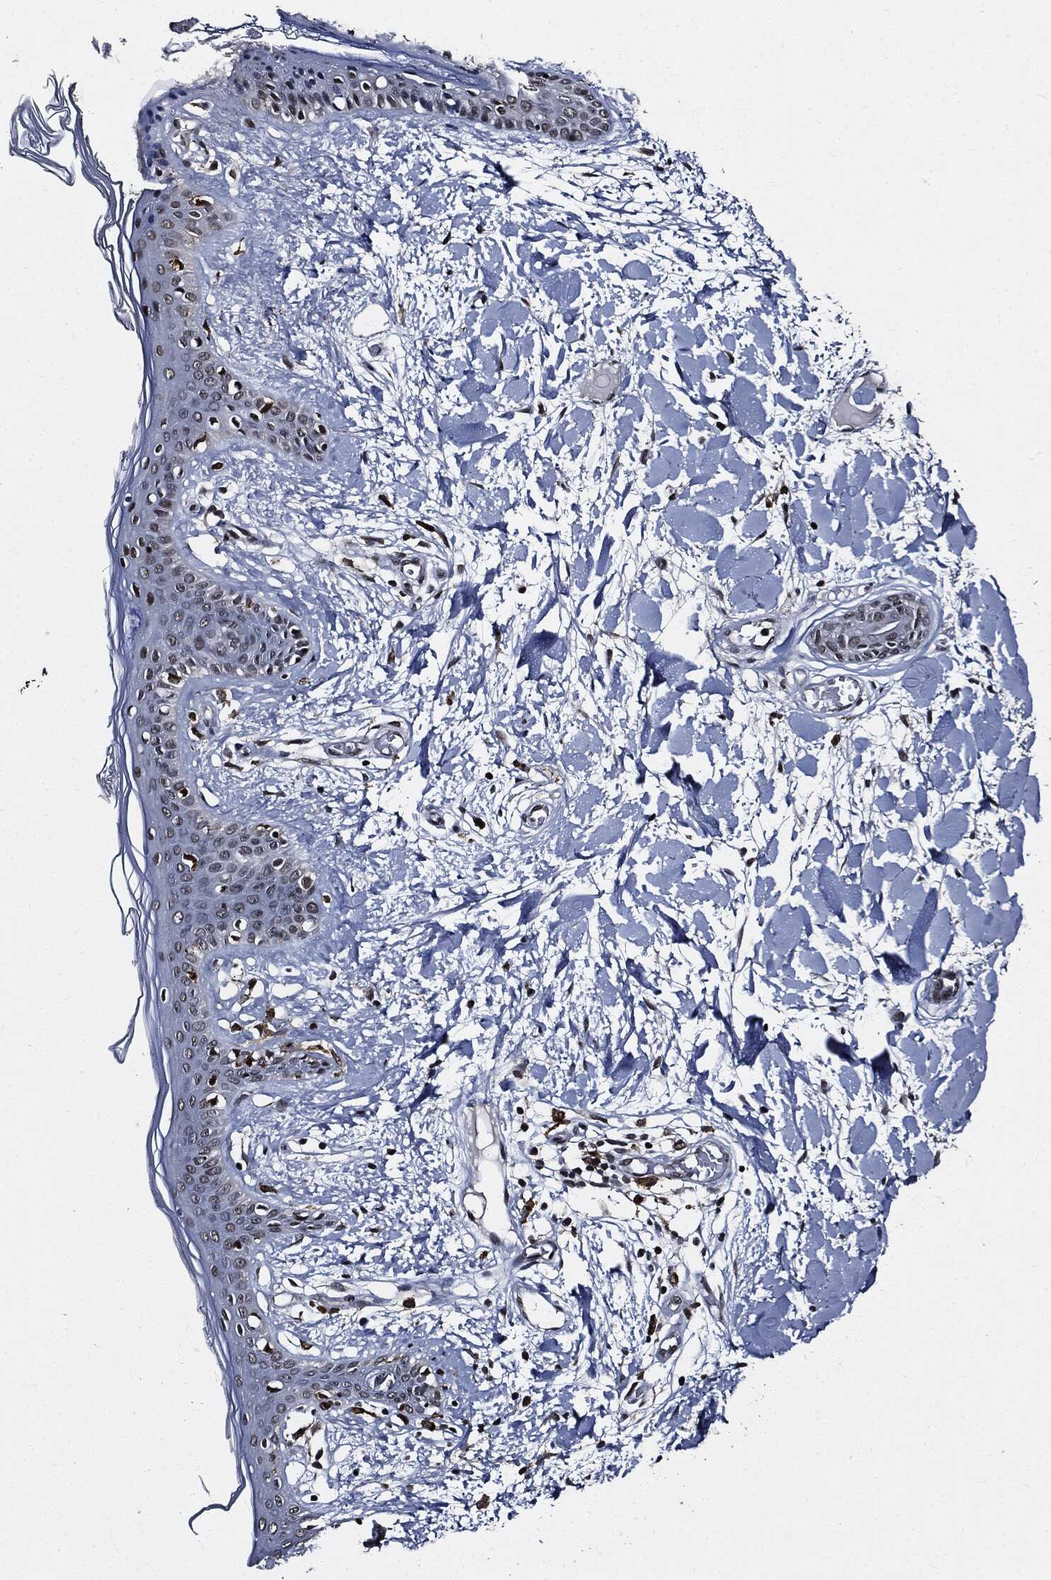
{"staining": {"intensity": "moderate", "quantity": "<25%", "location": "nuclear"}, "tissue": "skin", "cell_type": "Fibroblasts", "image_type": "normal", "snomed": [{"axis": "morphology", "description": "Normal tissue, NOS"}, {"axis": "topography", "description": "Skin"}], "caption": "A low amount of moderate nuclear staining is identified in about <25% of fibroblasts in unremarkable skin.", "gene": "SUGT1", "patient": {"sex": "female", "age": 34}}